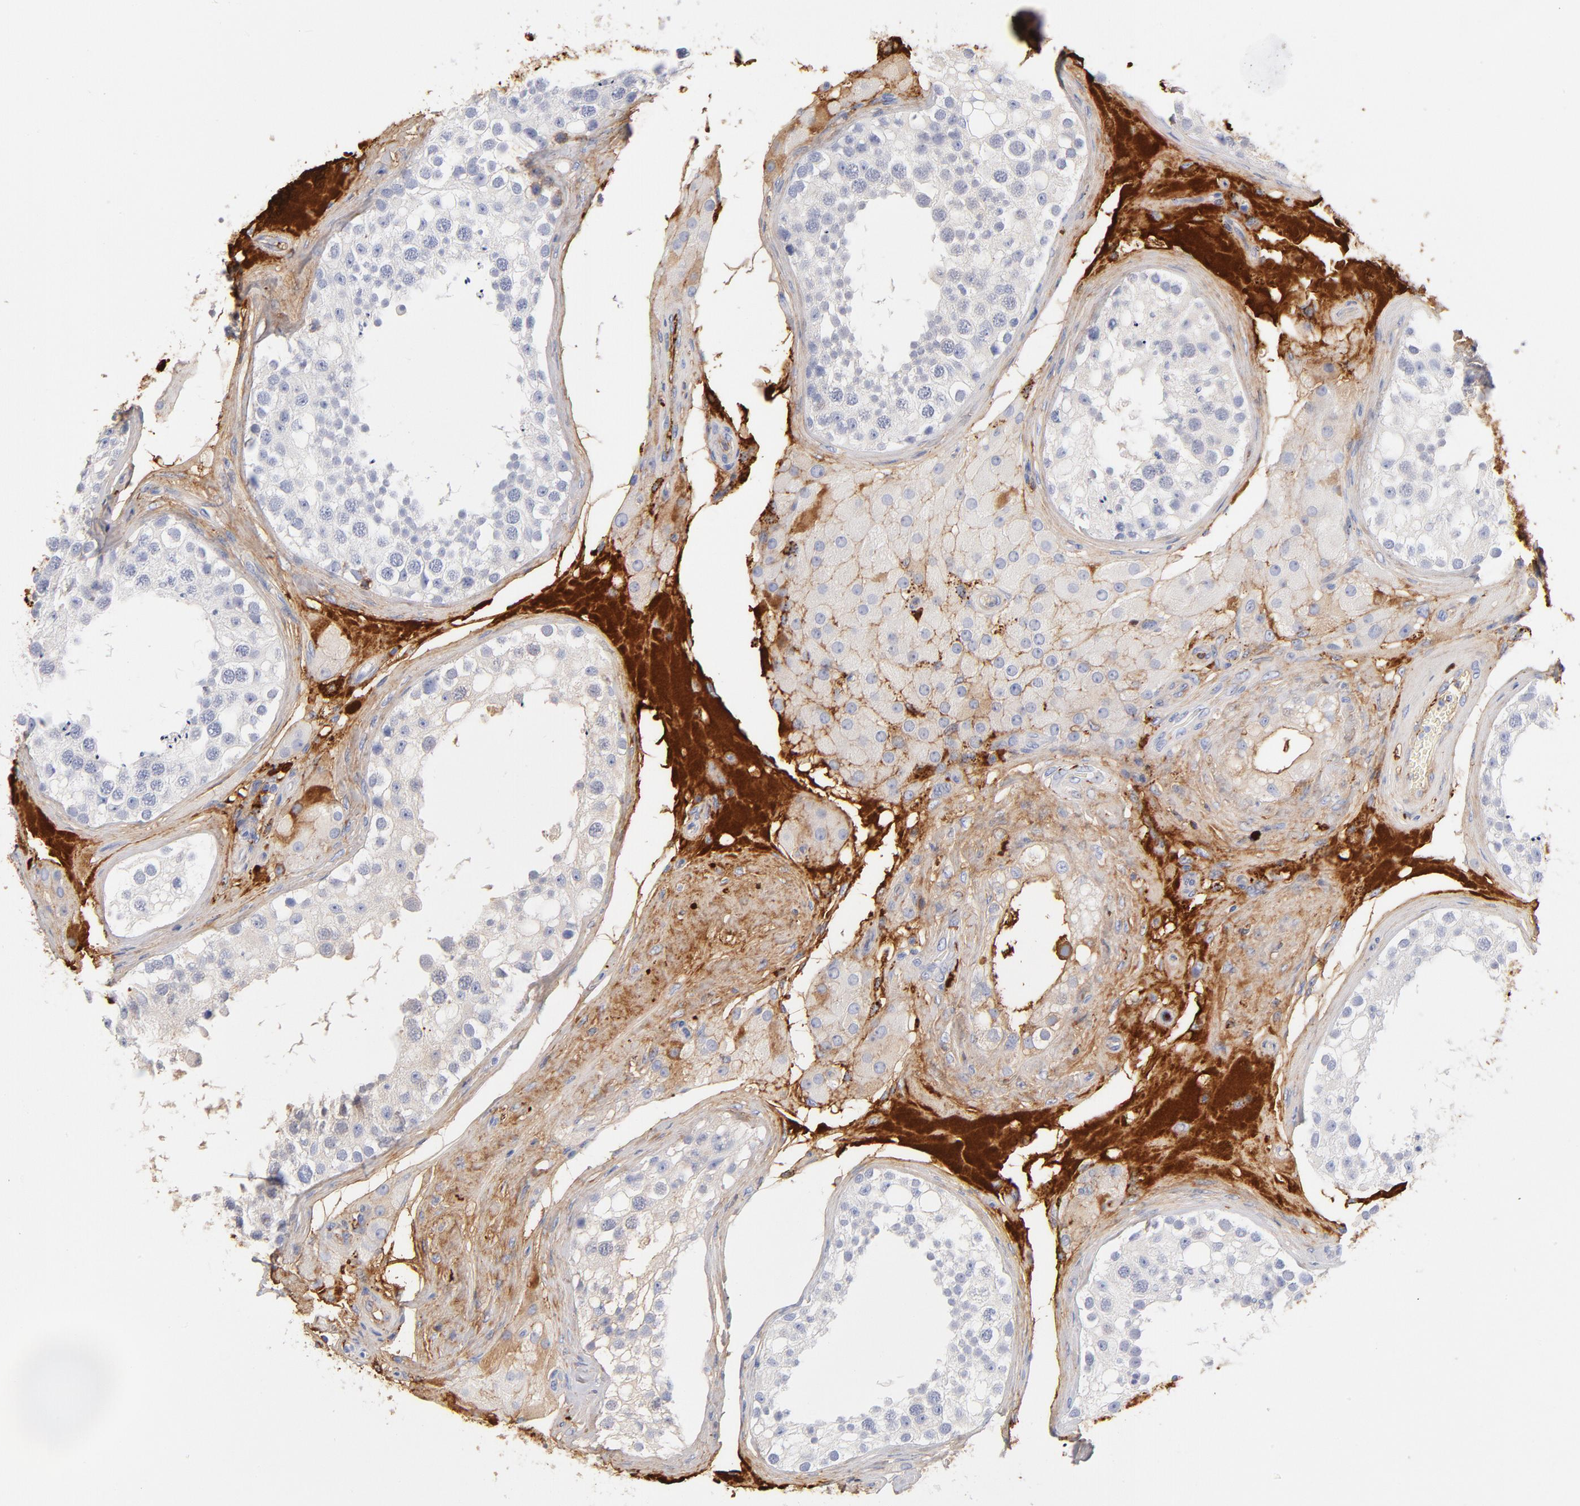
{"staining": {"intensity": "negative", "quantity": "none", "location": "none"}, "tissue": "testis", "cell_type": "Cells in seminiferous ducts", "image_type": "normal", "snomed": [{"axis": "morphology", "description": "Normal tissue, NOS"}, {"axis": "topography", "description": "Testis"}], "caption": "Human testis stained for a protein using immunohistochemistry demonstrates no expression in cells in seminiferous ducts.", "gene": "C3", "patient": {"sex": "male", "age": 68}}